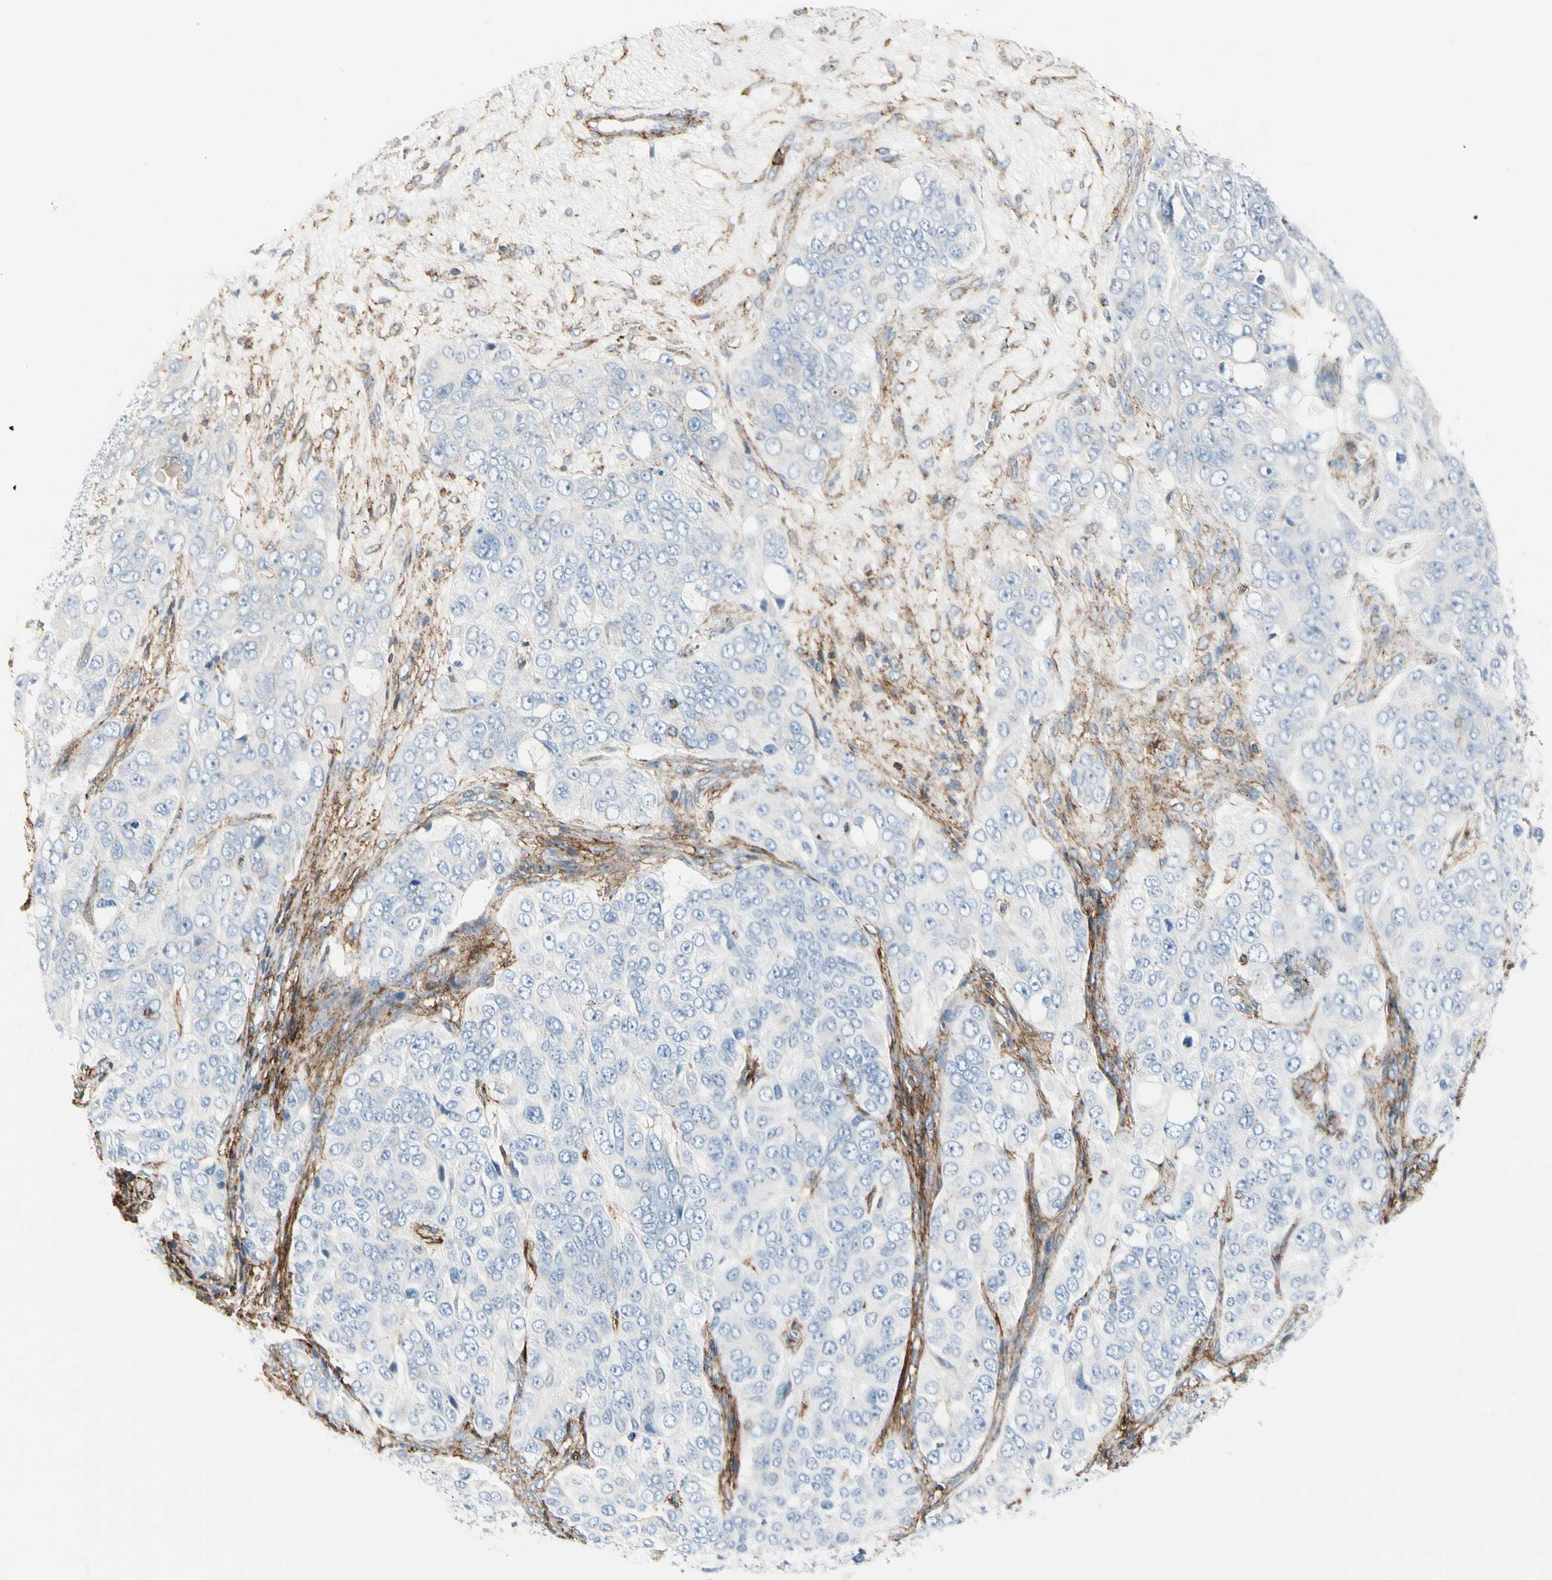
{"staining": {"intensity": "negative", "quantity": "none", "location": "none"}, "tissue": "ovarian cancer", "cell_type": "Tumor cells", "image_type": "cancer", "snomed": [{"axis": "morphology", "description": "Carcinoma, endometroid"}, {"axis": "topography", "description": "Ovary"}], "caption": "This is a micrograph of immunohistochemistry staining of ovarian cancer (endometroid carcinoma), which shows no staining in tumor cells.", "gene": "CLEC2B", "patient": {"sex": "female", "age": 51}}